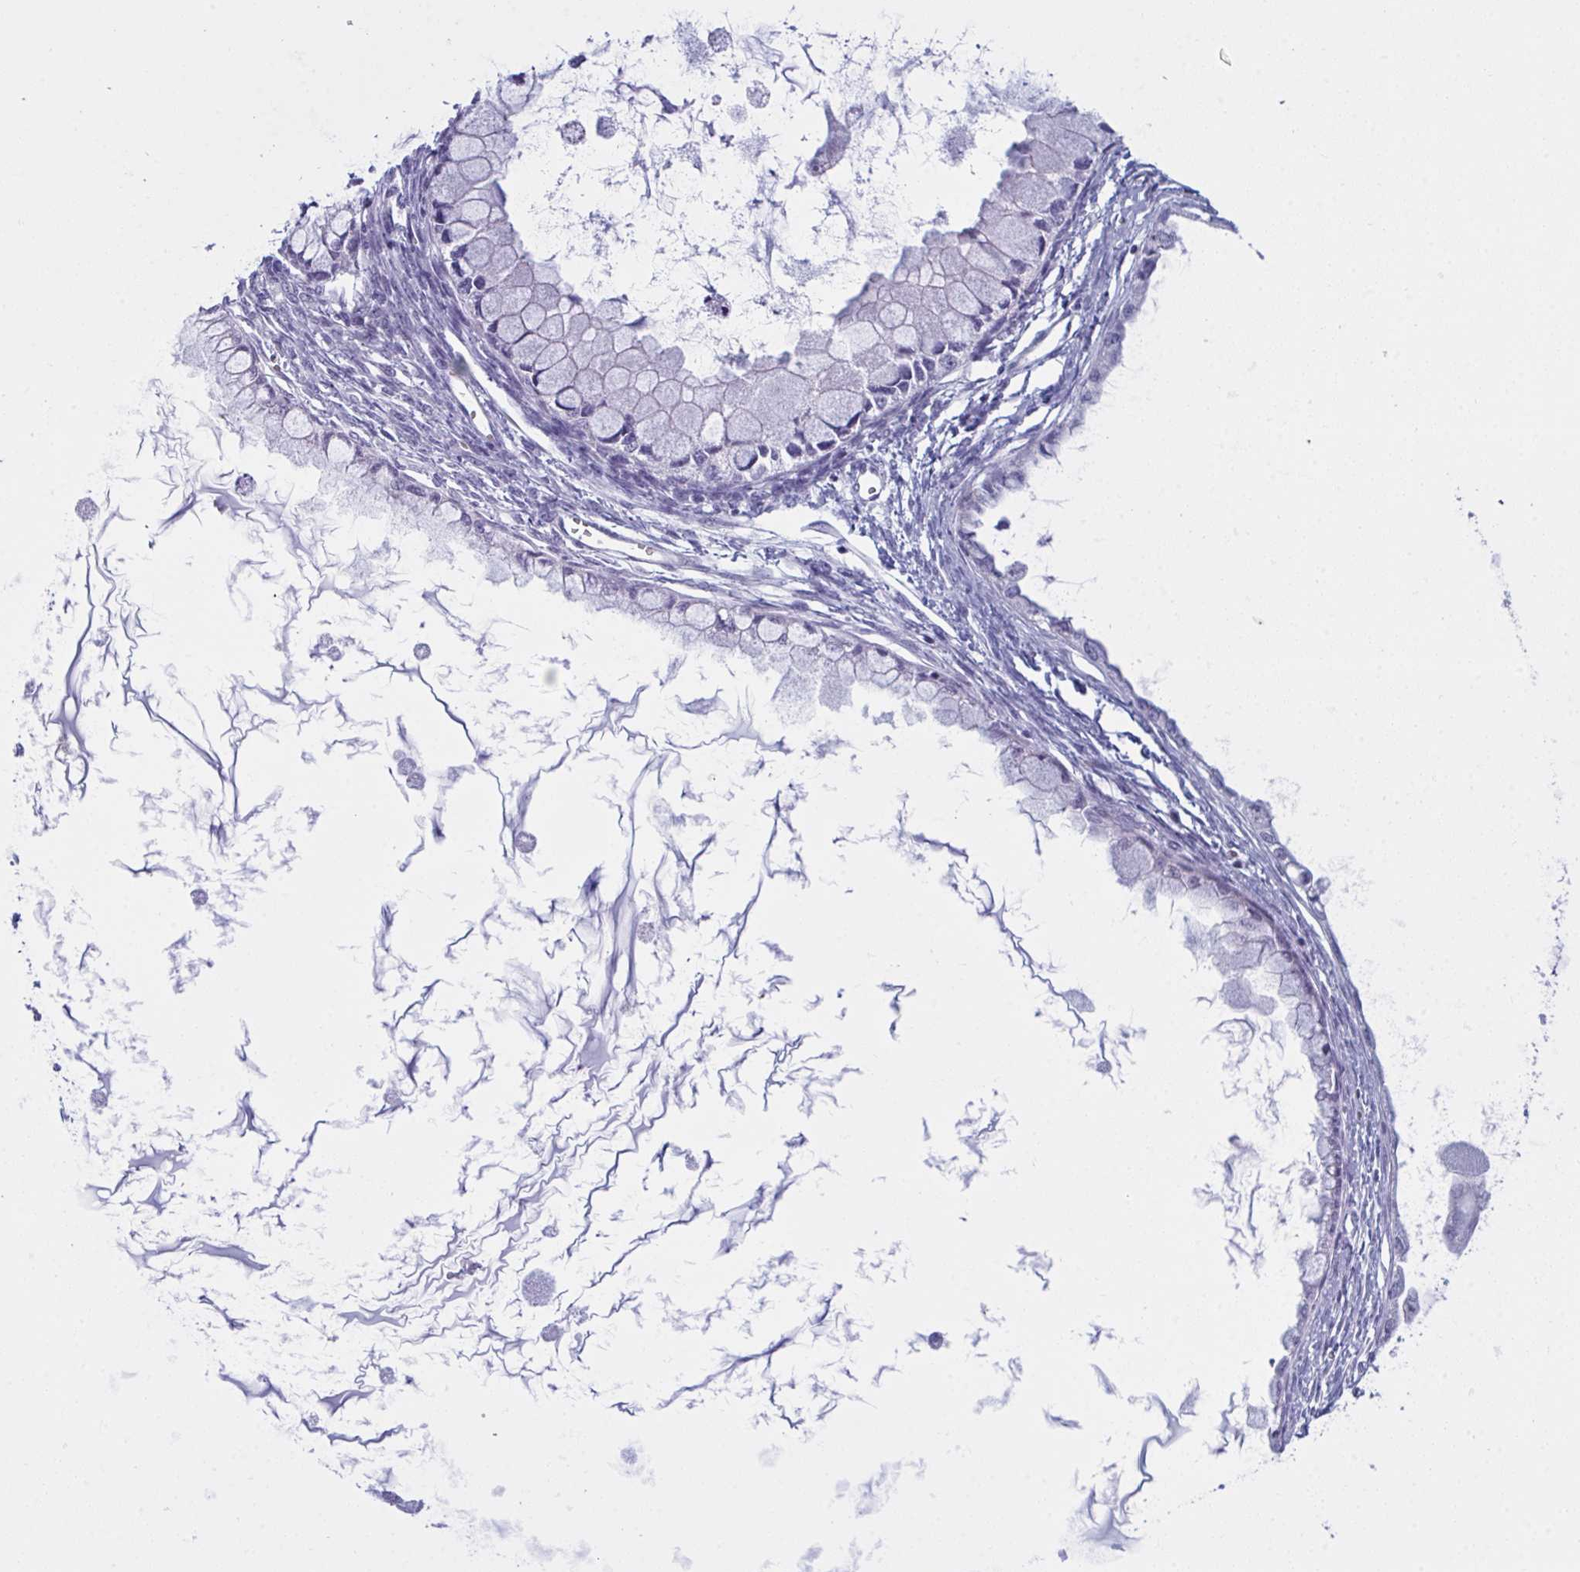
{"staining": {"intensity": "negative", "quantity": "none", "location": "none"}, "tissue": "ovarian cancer", "cell_type": "Tumor cells", "image_type": "cancer", "snomed": [{"axis": "morphology", "description": "Cystadenocarcinoma, mucinous, NOS"}, {"axis": "topography", "description": "Ovary"}], "caption": "This is an IHC image of human mucinous cystadenocarcinoma (ovarian). There is no staining in tumor cells.", "gene": "NAA30", "patient": {"sex": "female", "age": 34}}